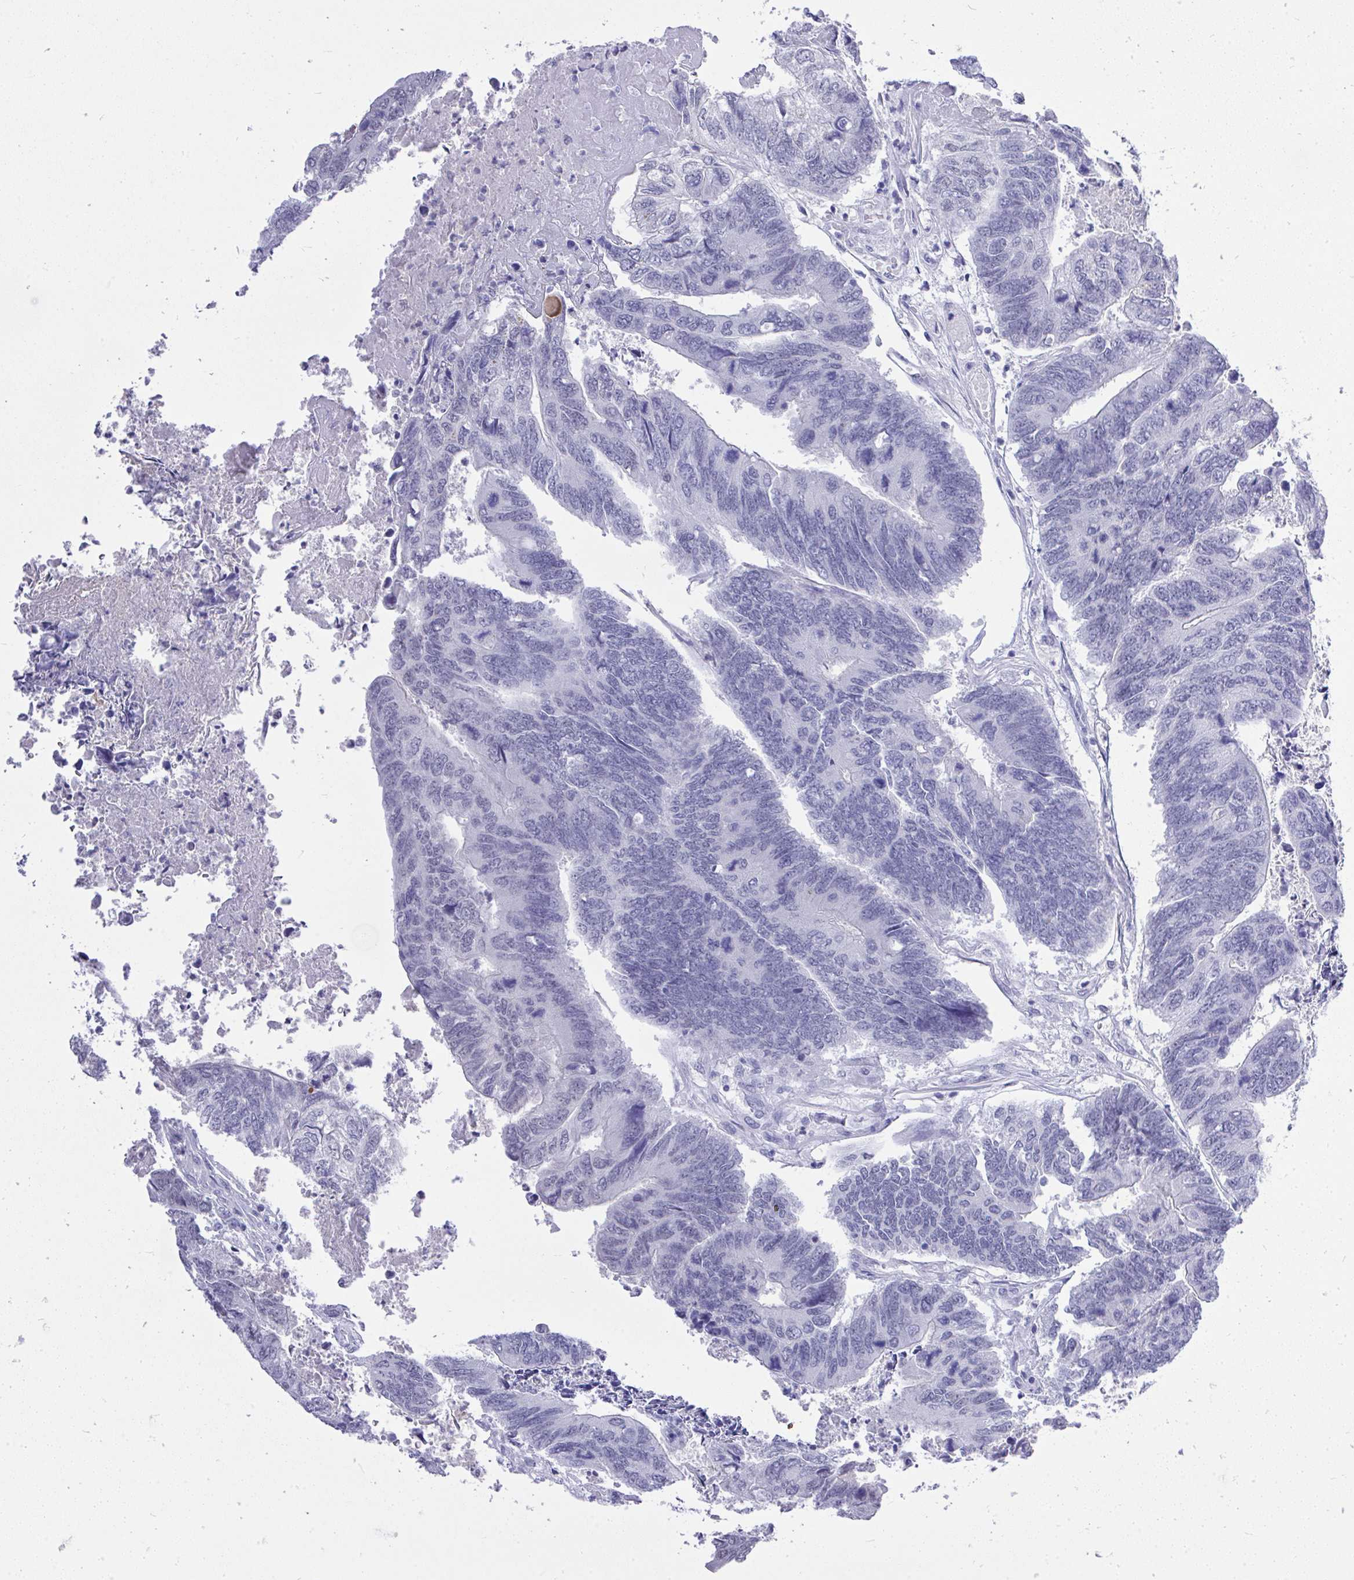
{"staining": {"intensity": "negative", "quantity": "none", "location": "none"}, "tissue": "colorectal cancer", "cell_type": "Tumor cells", "image_type": "cancer", "snomed": [{"axis": "morphology", "description": "Adenocarcinoma, NOS"}, {"axis": "topography", "description": "Colon"}], "caption": "IHC of human colorectal cancer (adenocarcinoma) shows no expression in tumor cells. (DAB IHC with hematoxylin counter stain).", "gene": "MS4A12", "patient": {"sex": "female", "age": 67}}